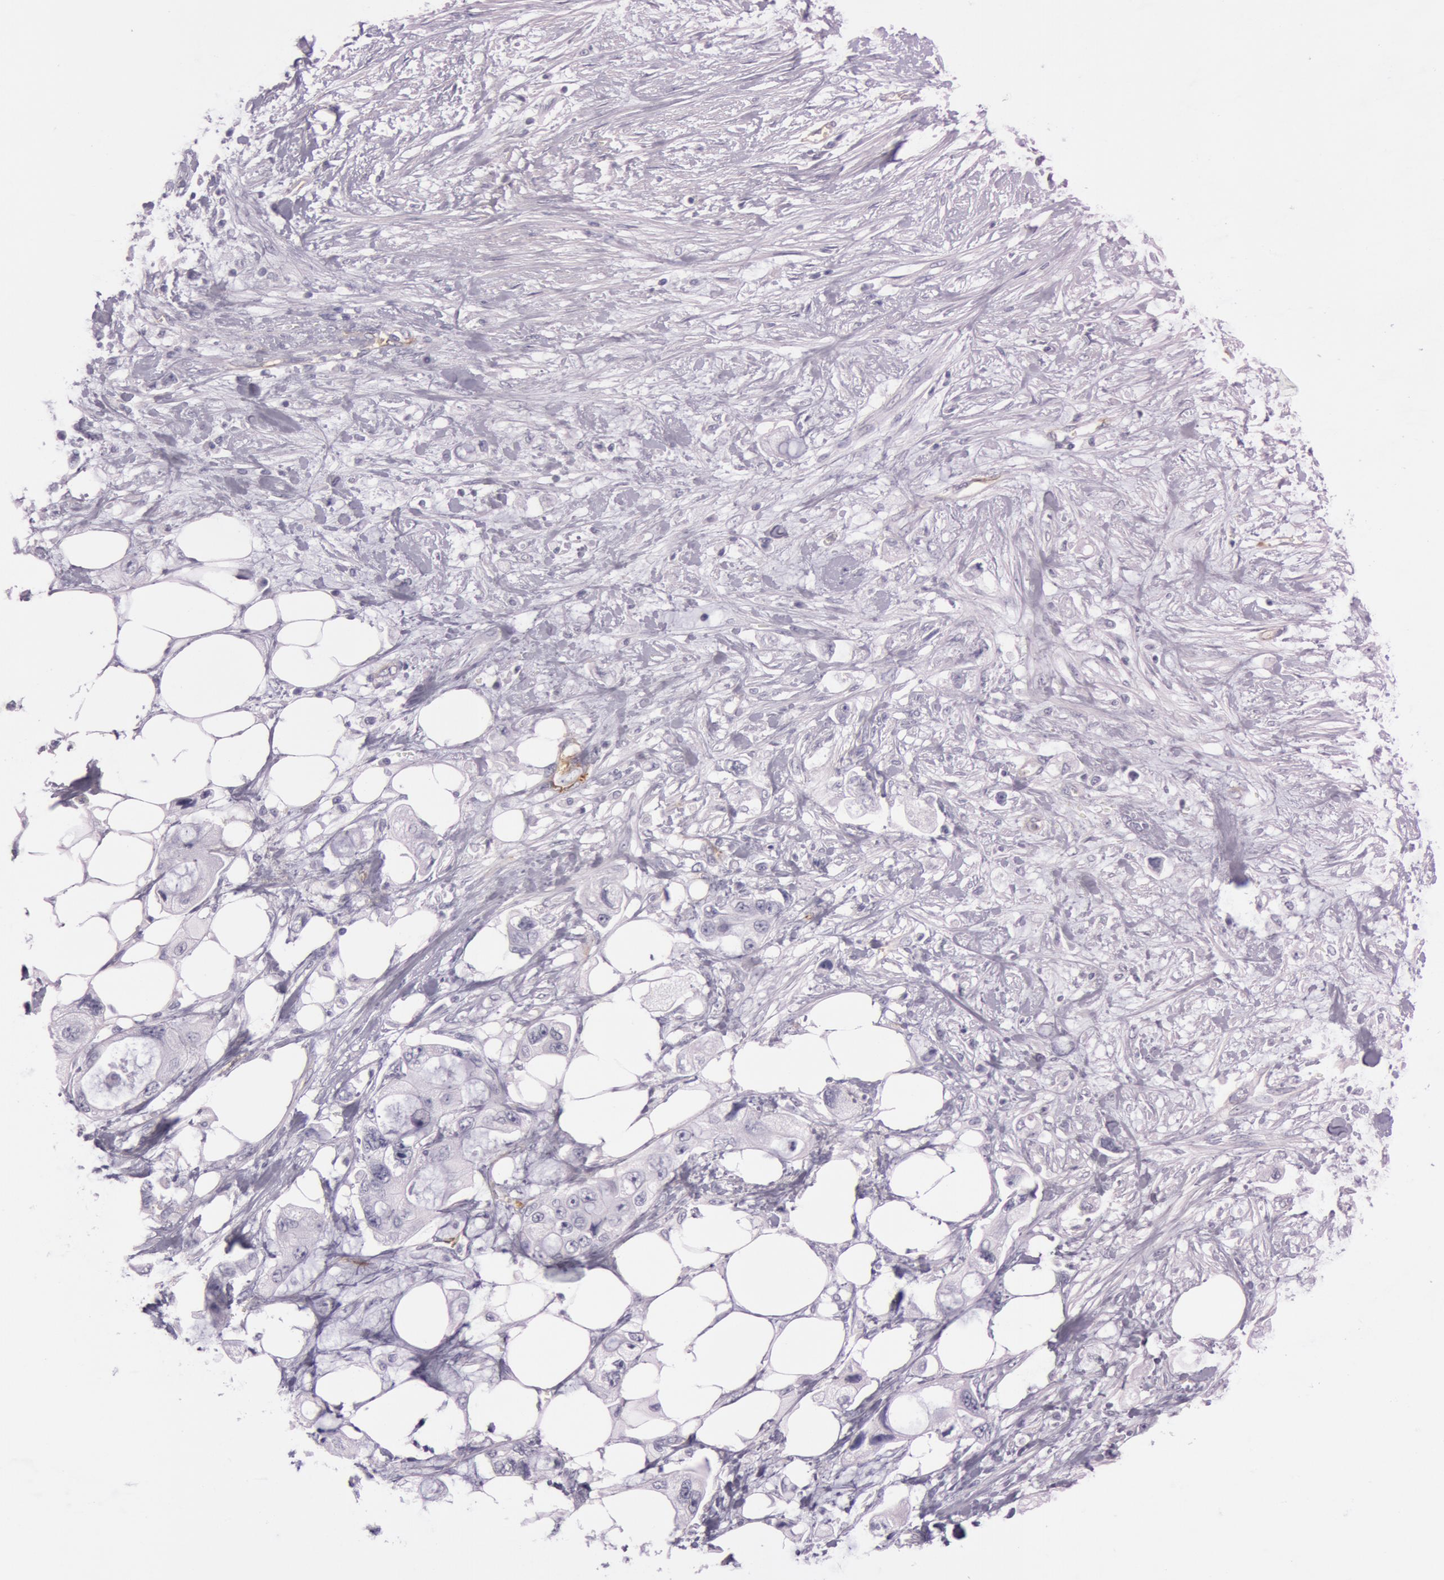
{"staining": {"intensity": "negative", "quantity": "none", "location": "none"}, "tissue": "pancreatic cancer", "cell_type": "Tumor cells", "image_type": "cancer", "snomed": [{"axis": "morphology", "description": "Adenocarcinoma, NOS"}, {"axis": "topography", "description": "Pancreas"}, {"axis": "topography", "description": "Stomach, upper"}], "caption": "The photomicrograph demonstrates no staining of tumor cells in pancreatic cancer (adenocarcinoma).", "gene": "FOLH1", "patient": {"sex": "male", "age": 77}}